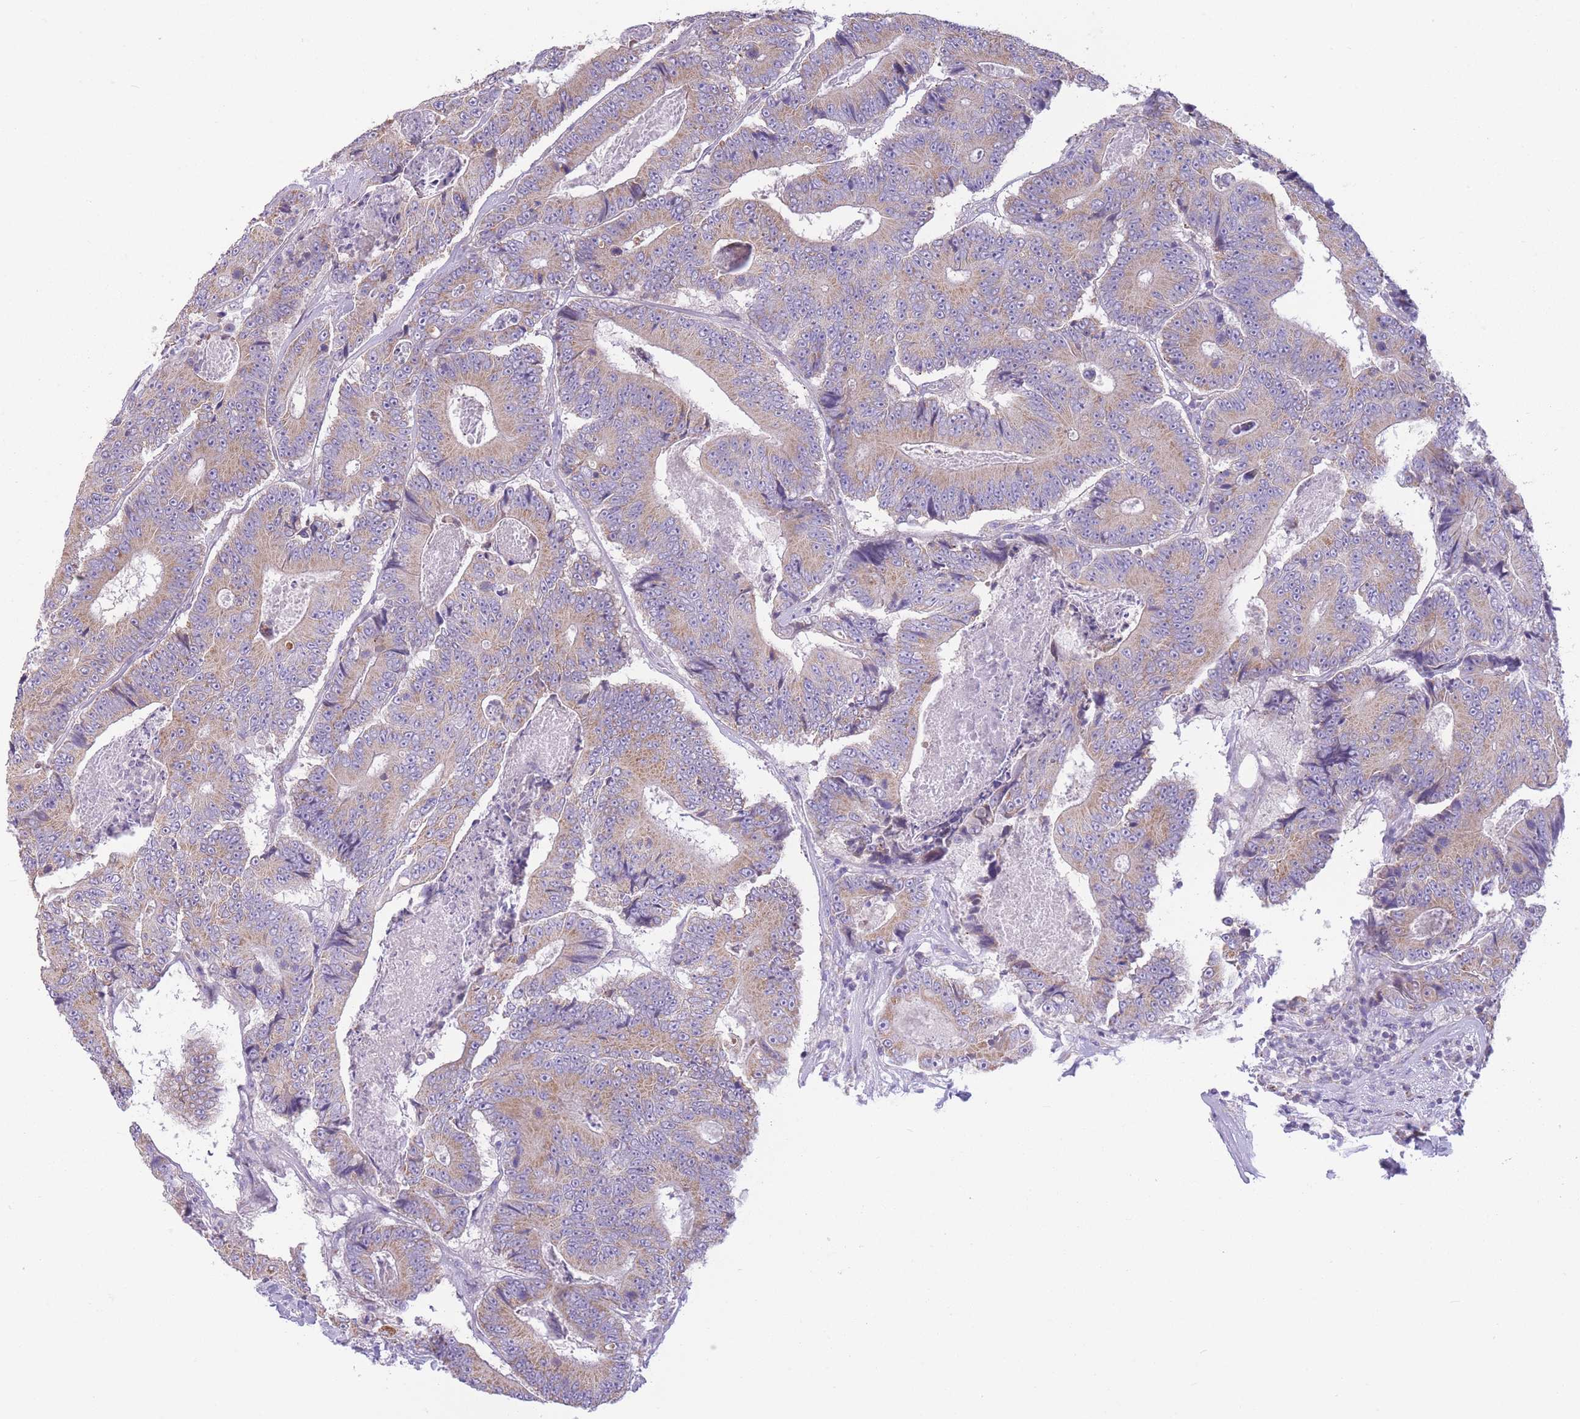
{"staining": {"intensity": "moderate", "quantity": ">75%", "location": "cytoplasmic/membranous"}, "tissue": "colorectal cancer", "cell_type": "Tumor cells", "image_type": "cancer", "snomed": [{"axis": "morphology", "description": "Adenocarcinoma, NOS"}, {"axis": "topography", "description": "Colon"}], "caption": "Adenocarcinoma (colorectal) was stained to show a protein in brown. There is medium levels of moderate cytoplasmic/membranous positivity in approximately >75% of tumor cells.", "gene": "PDHA1", "patient": {"sex": "male", "age": 83}}